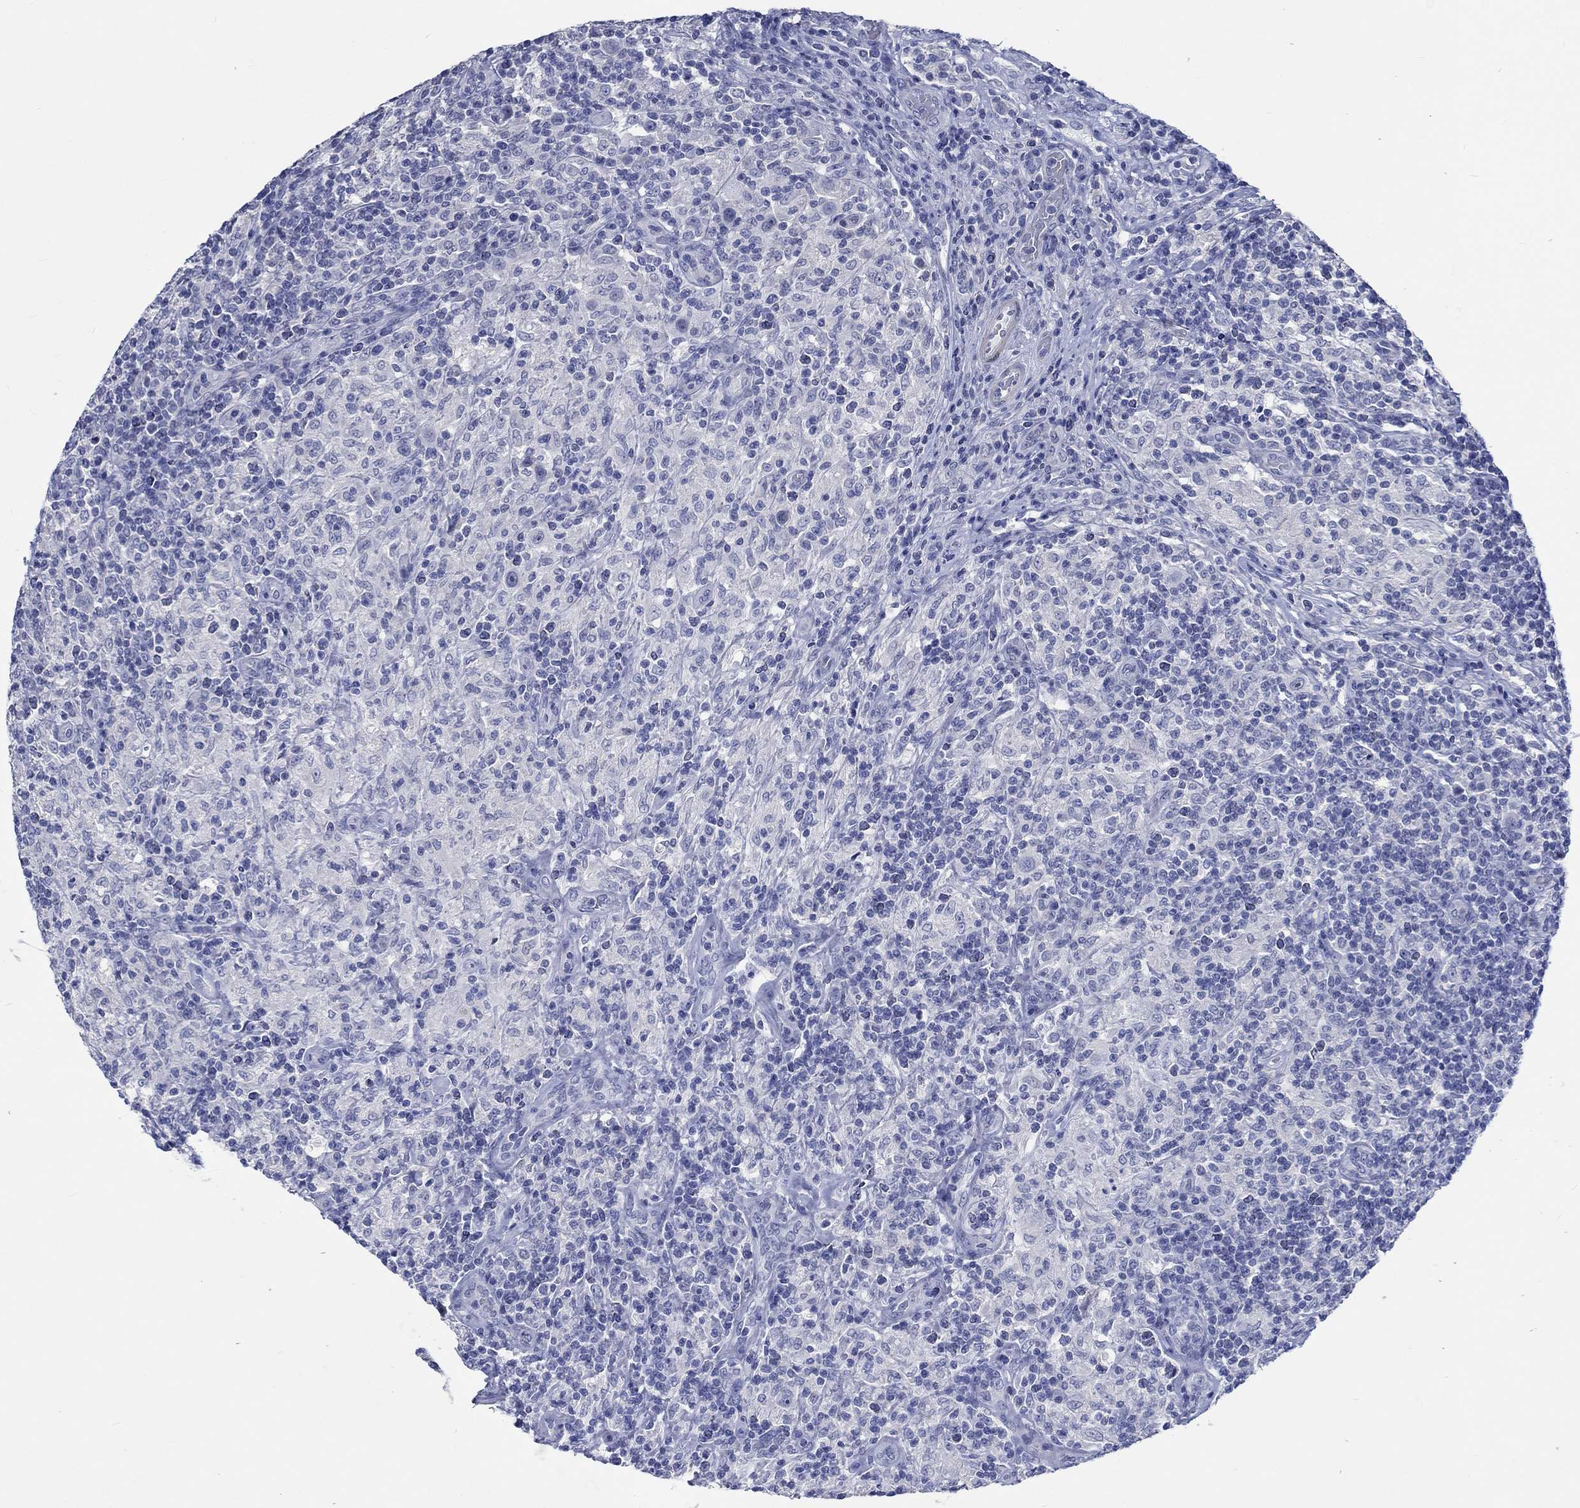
{"staining": {"intensity": "negative", "quantity": "none", "location": "none"}, "tissue": "lymphoma", "cell_type": "Tumor cells", "image_type": "cancer", "snomed": [{"axis": "morphology", "description": "Hodgkin's disease, NOS"}, {"axis": "topography", "description": "Lymph node"}], "caption": "Histopathology image shows no protein staining in tumor cells of lymphoma tissue.", "gene": "C4orf47", "patient": {"sex": "male", "age": 70}}